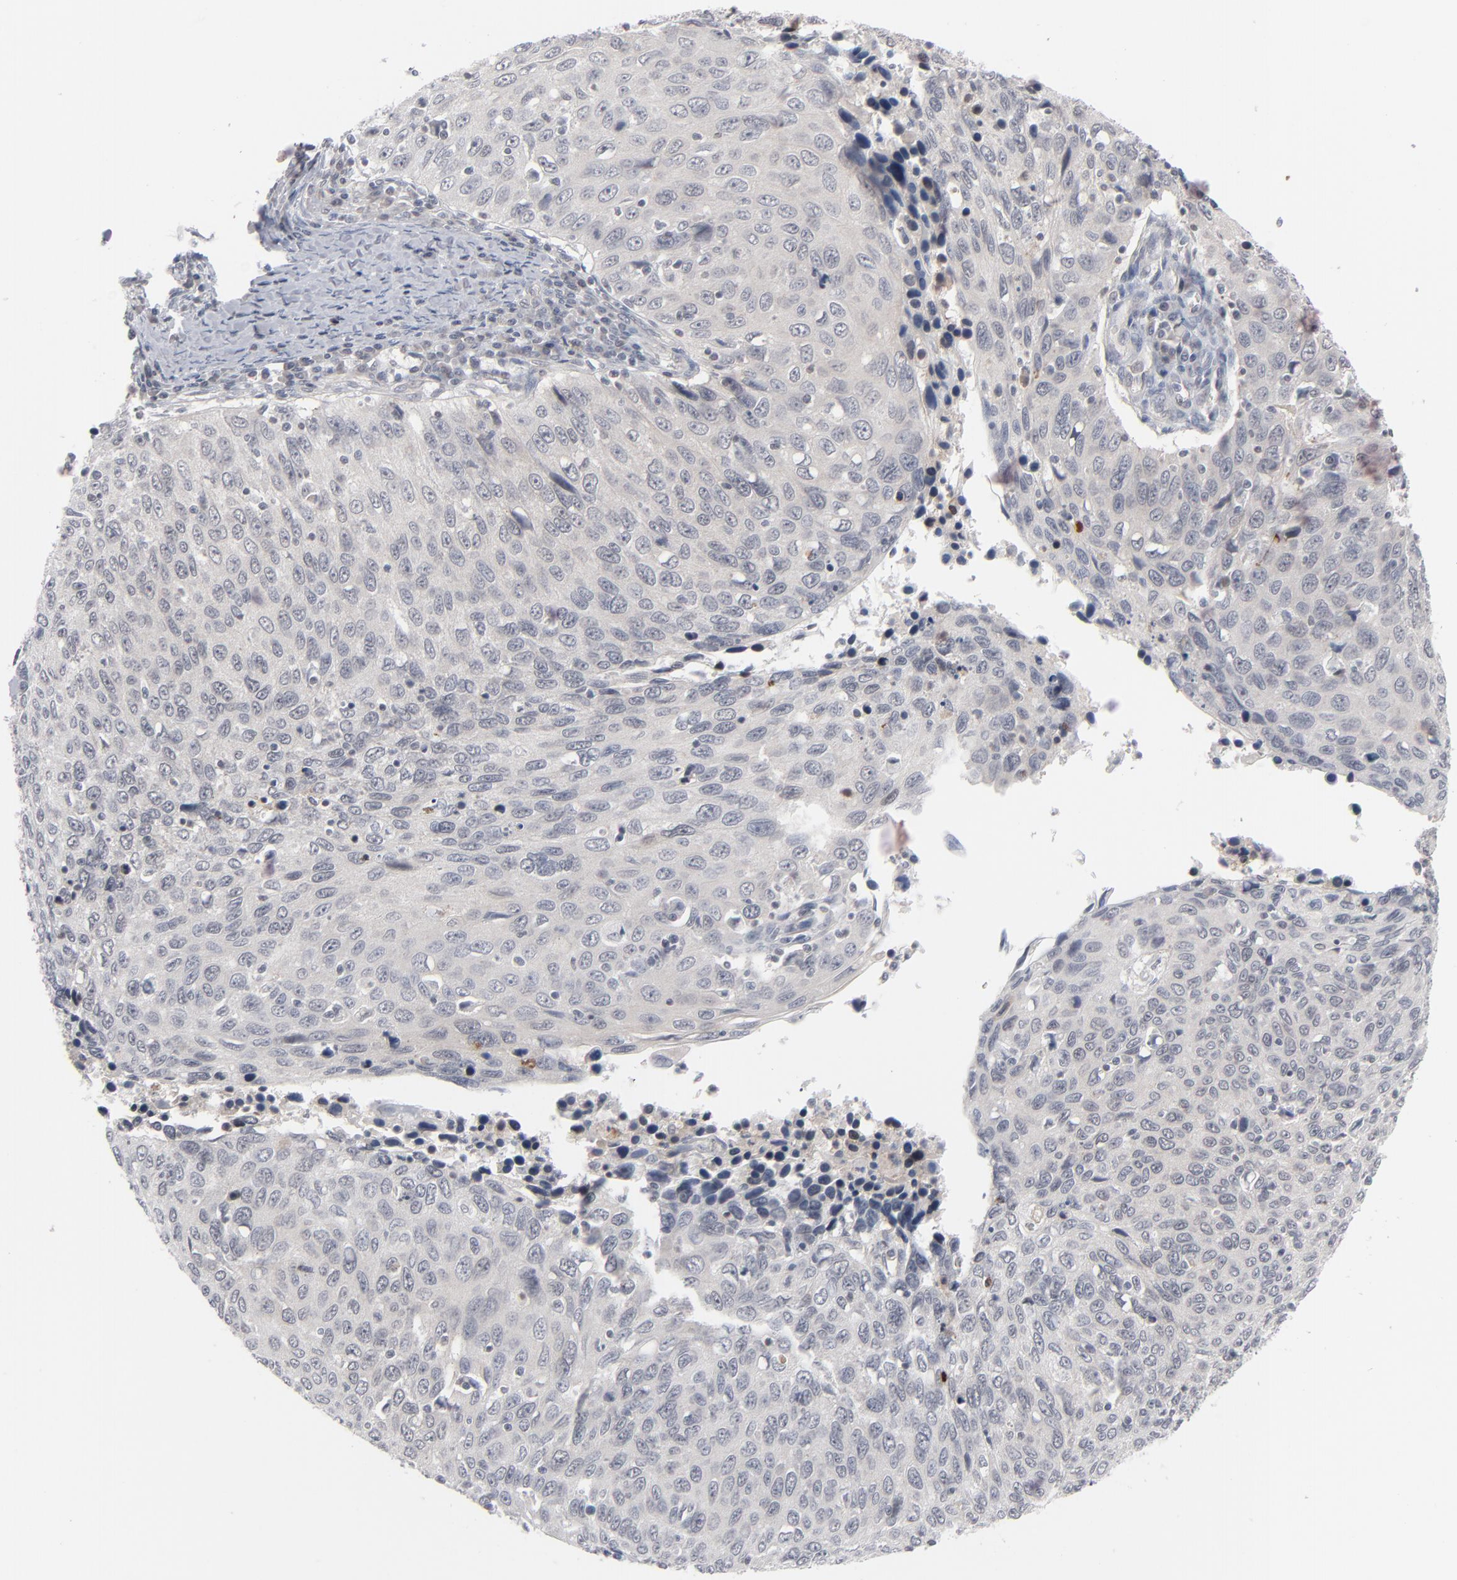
{"staining": {"intensity": "negative", "quantity": "none", "location": "none"}, "tissue": "cervical cancer", "cell_type": "Tumor cells", "image_type": "cancer", "snomed": [{"axis": "morphology", "description": "Squamous cell carcinoma, NOS"}, {"axis": "topography", "description": "Cervix"}], "caption": "Histopathology image shows no significant protein staining in tumor cells of cervical squamous cell carcinoma.", "gene": "POF1B", "patient": {"sex": "female", "age": 53}}